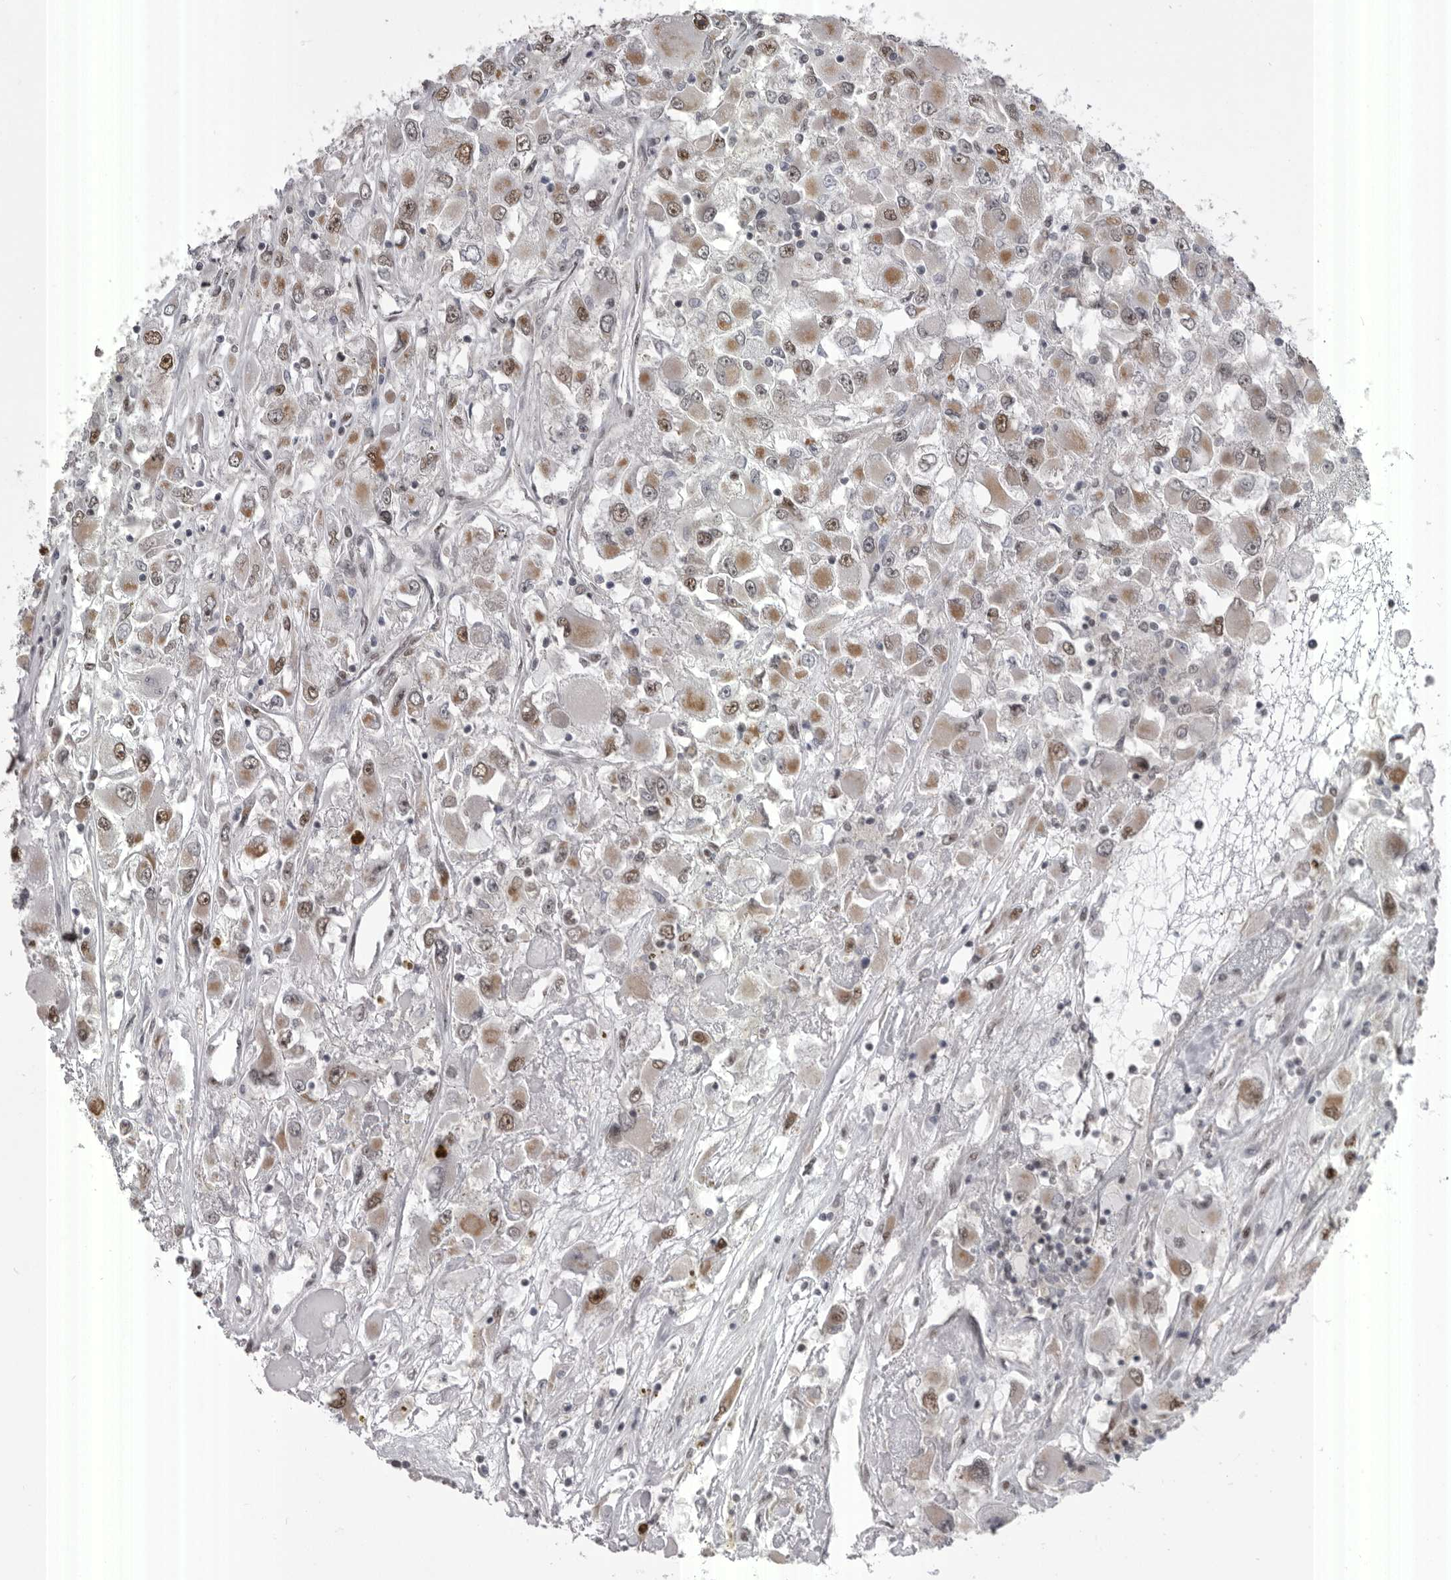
{"staining": {"intensity": "moderate", "quantity": ">75%", "location": "cytoplasmic/membranous,nuclear"}, "tissue": "renal cancer", "cell_type": "Tumor cells", "image_type": "cancer", "snomed": [{"axis": "morphology", "description": "Adenocarcinoma, NOS"}, {"axis": "topography", "description": "Kidney"}], "caption": "This photomicrograph exhibits renal adenocarcinoma stained with IHC to label a protein in brown. The cytoplasmic/membranous and nuclear of tumor cells show moderate positivity for the protein. Nuclei are counter-stained blue.", "gene": "MEPCE", "patient": {"sex": "female", "age": 52}}